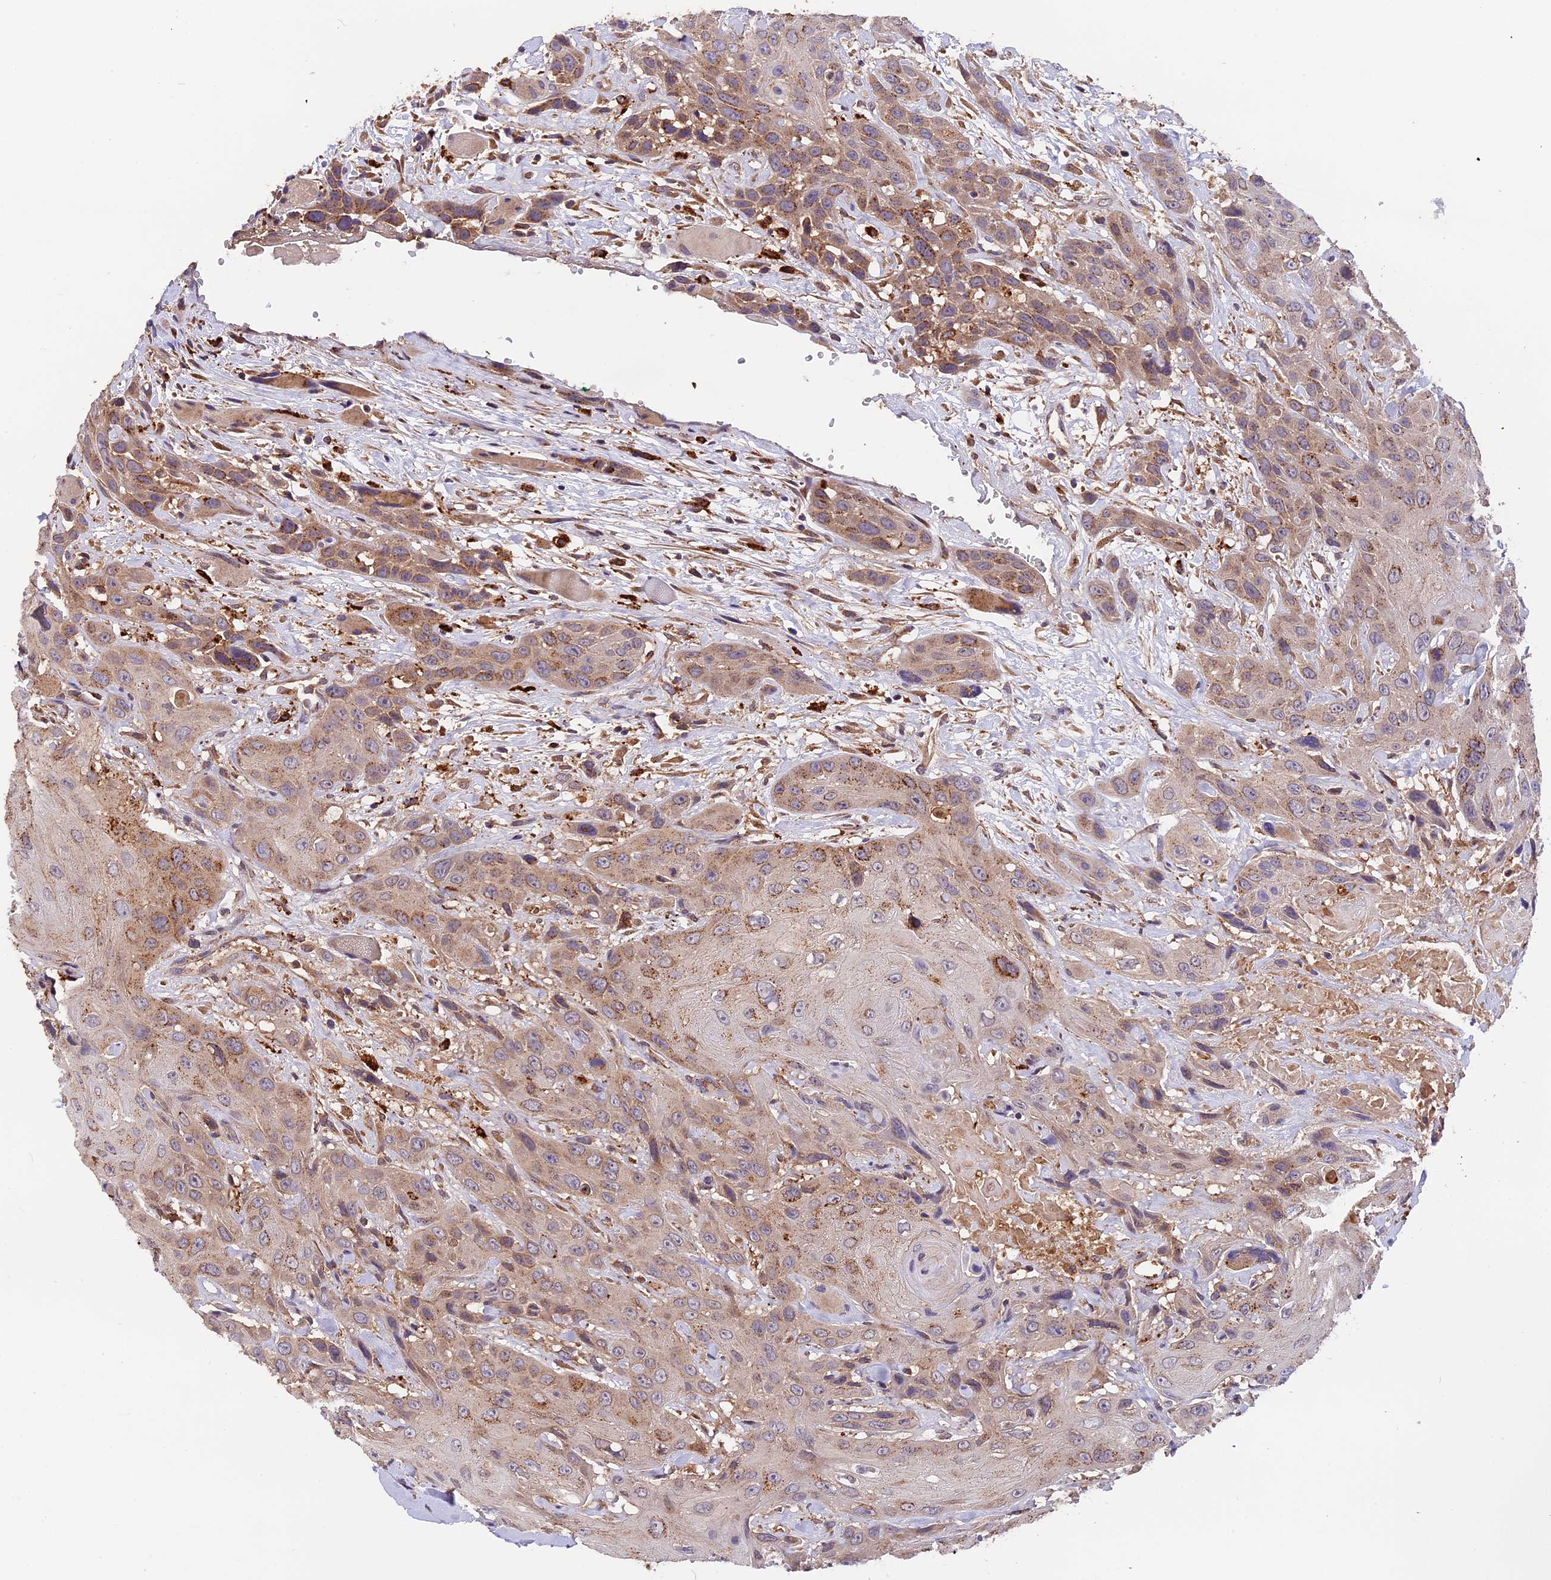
{"staining": {"intensity": "moderate", "quantity": "25%-75%", "location": "cytoplasmic/membranous"}, "tissue": "head and neck cancer", "cell_type": "Tumor cells", "image_type": "cancer", "snomed": [{"axis": "morphology", "description": "Squamous cell carcinoma, NOS"}, {"axis": "topography", "description": "Head-Neck"}], "caption": "Head and neck cancer (squamous cell carcinoma) tissue shows moderate cytoplasmic/membranous staining in about 25%-75% of tumor cells, visualized by immunohistochemistry.", "gene": "COPE", "patient": {"sex": "male", "age": 81}}